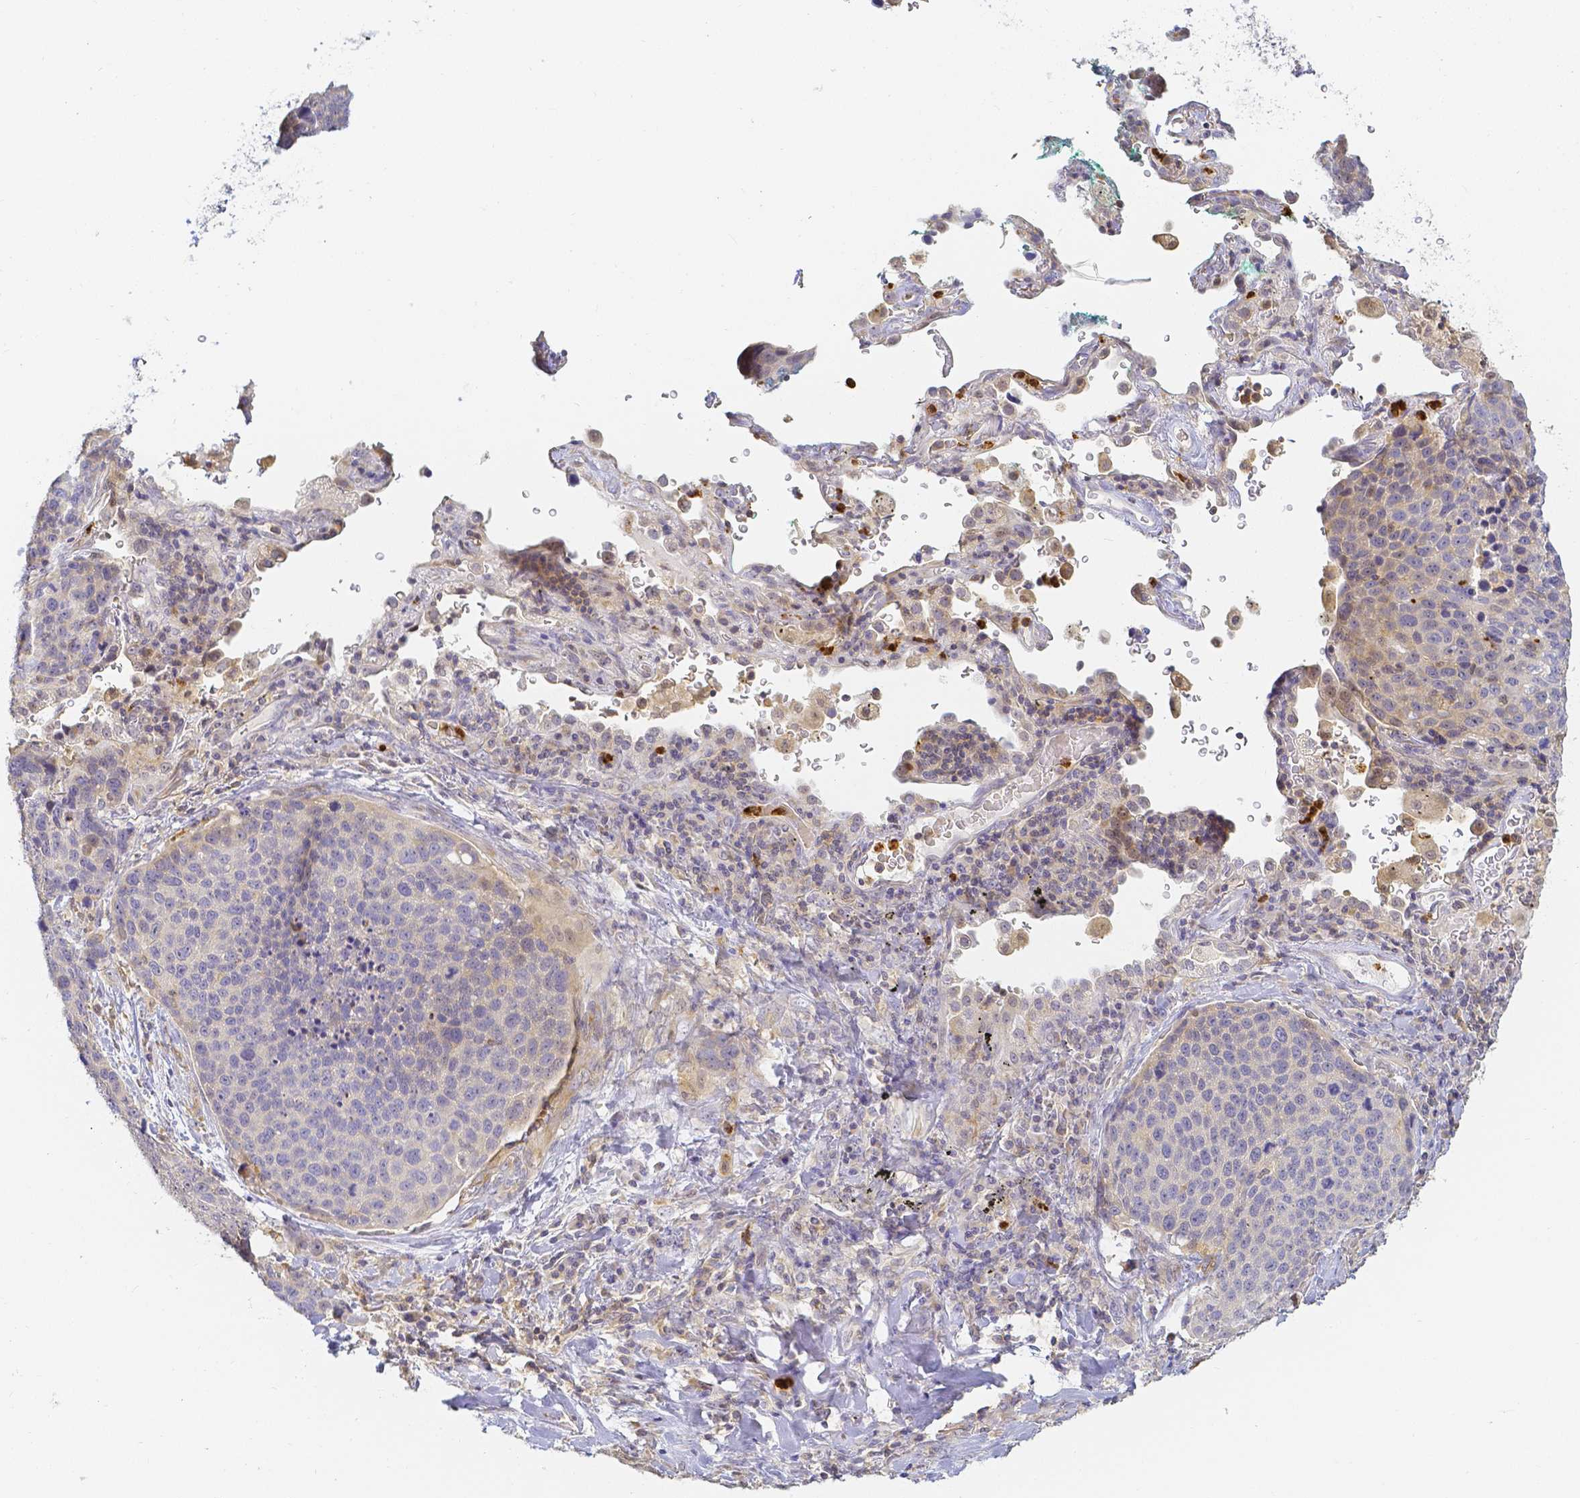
{"staining": {"intensity": "negative", "quantity": "none", "location": "none"}, "tissue": "lung cancer", "cell_type": "Tumor cells", "image_type": "cancer", "snomed": [{"axis": "morphology", "description": "Squamous cell carcinoma, NOS"}, {"axis": "topography", "description": "Lymph node"}, {"axis": "topography", "description": "Lung"}], "caption": "Tumor cells show no significant staining in lung cancer (squamous cell carcinoma).", "gene": "KCNH1", "patient": {"sex": "male", "age": 61}}